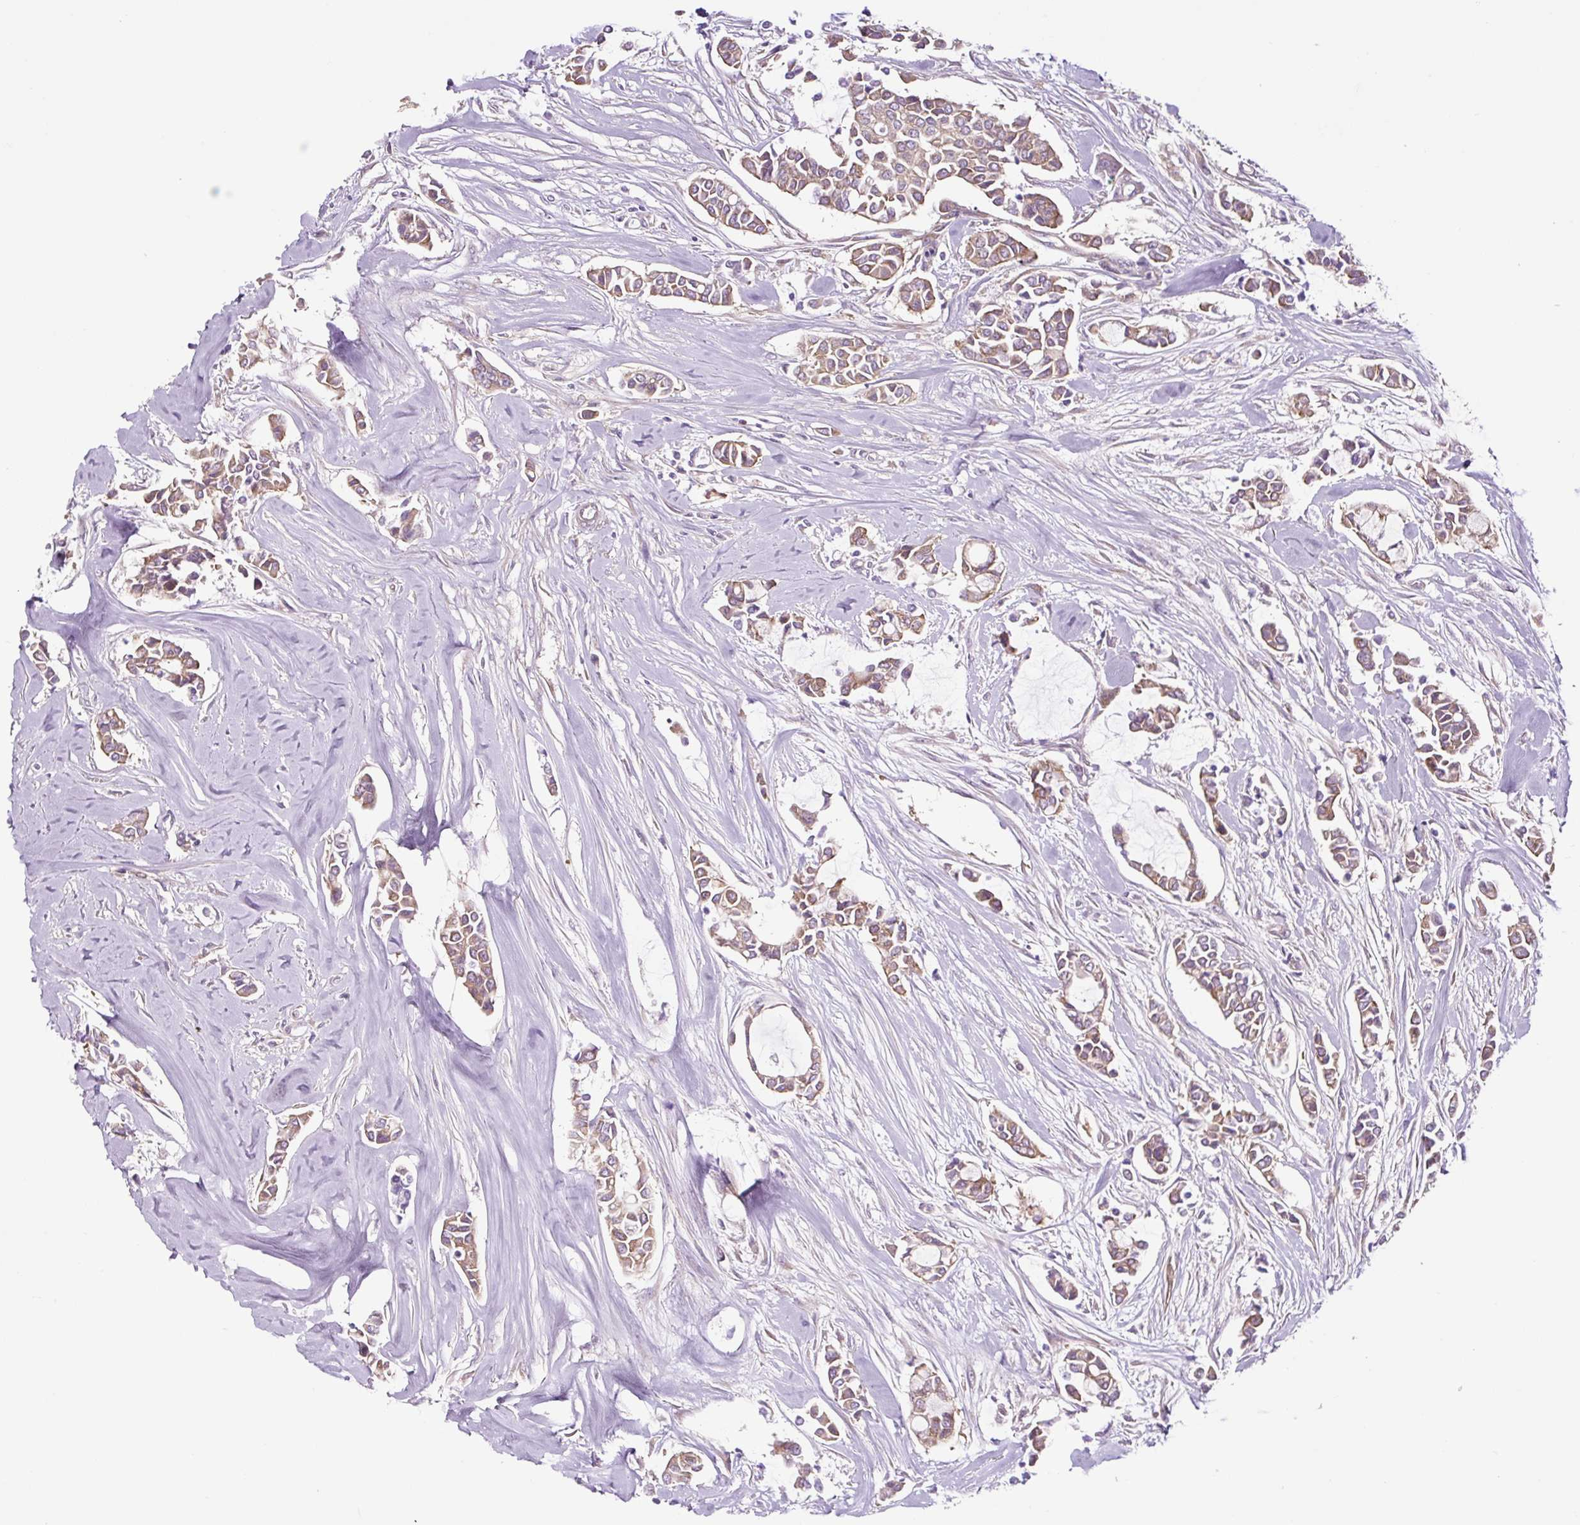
{"staining": {"intensity": "moderate", "quantity": ">75%", "location": "cytoplasmic/membranous"}, "tissue": "breast cancer", "cell_type": "Tumor cells", "image_type": "cancer", "snomed": [{"axis": "morphology", "description": "Duct carcinoma"}, {"axis": "topography", "description": "Breast"}], "caption": "Breast cancer stained with IHC reveals moderate cytoplasmic/membranous staining in about >75% of tumor cells.", "gene": "GORASP1", "patient": {"sex": "female", "age": 84}}